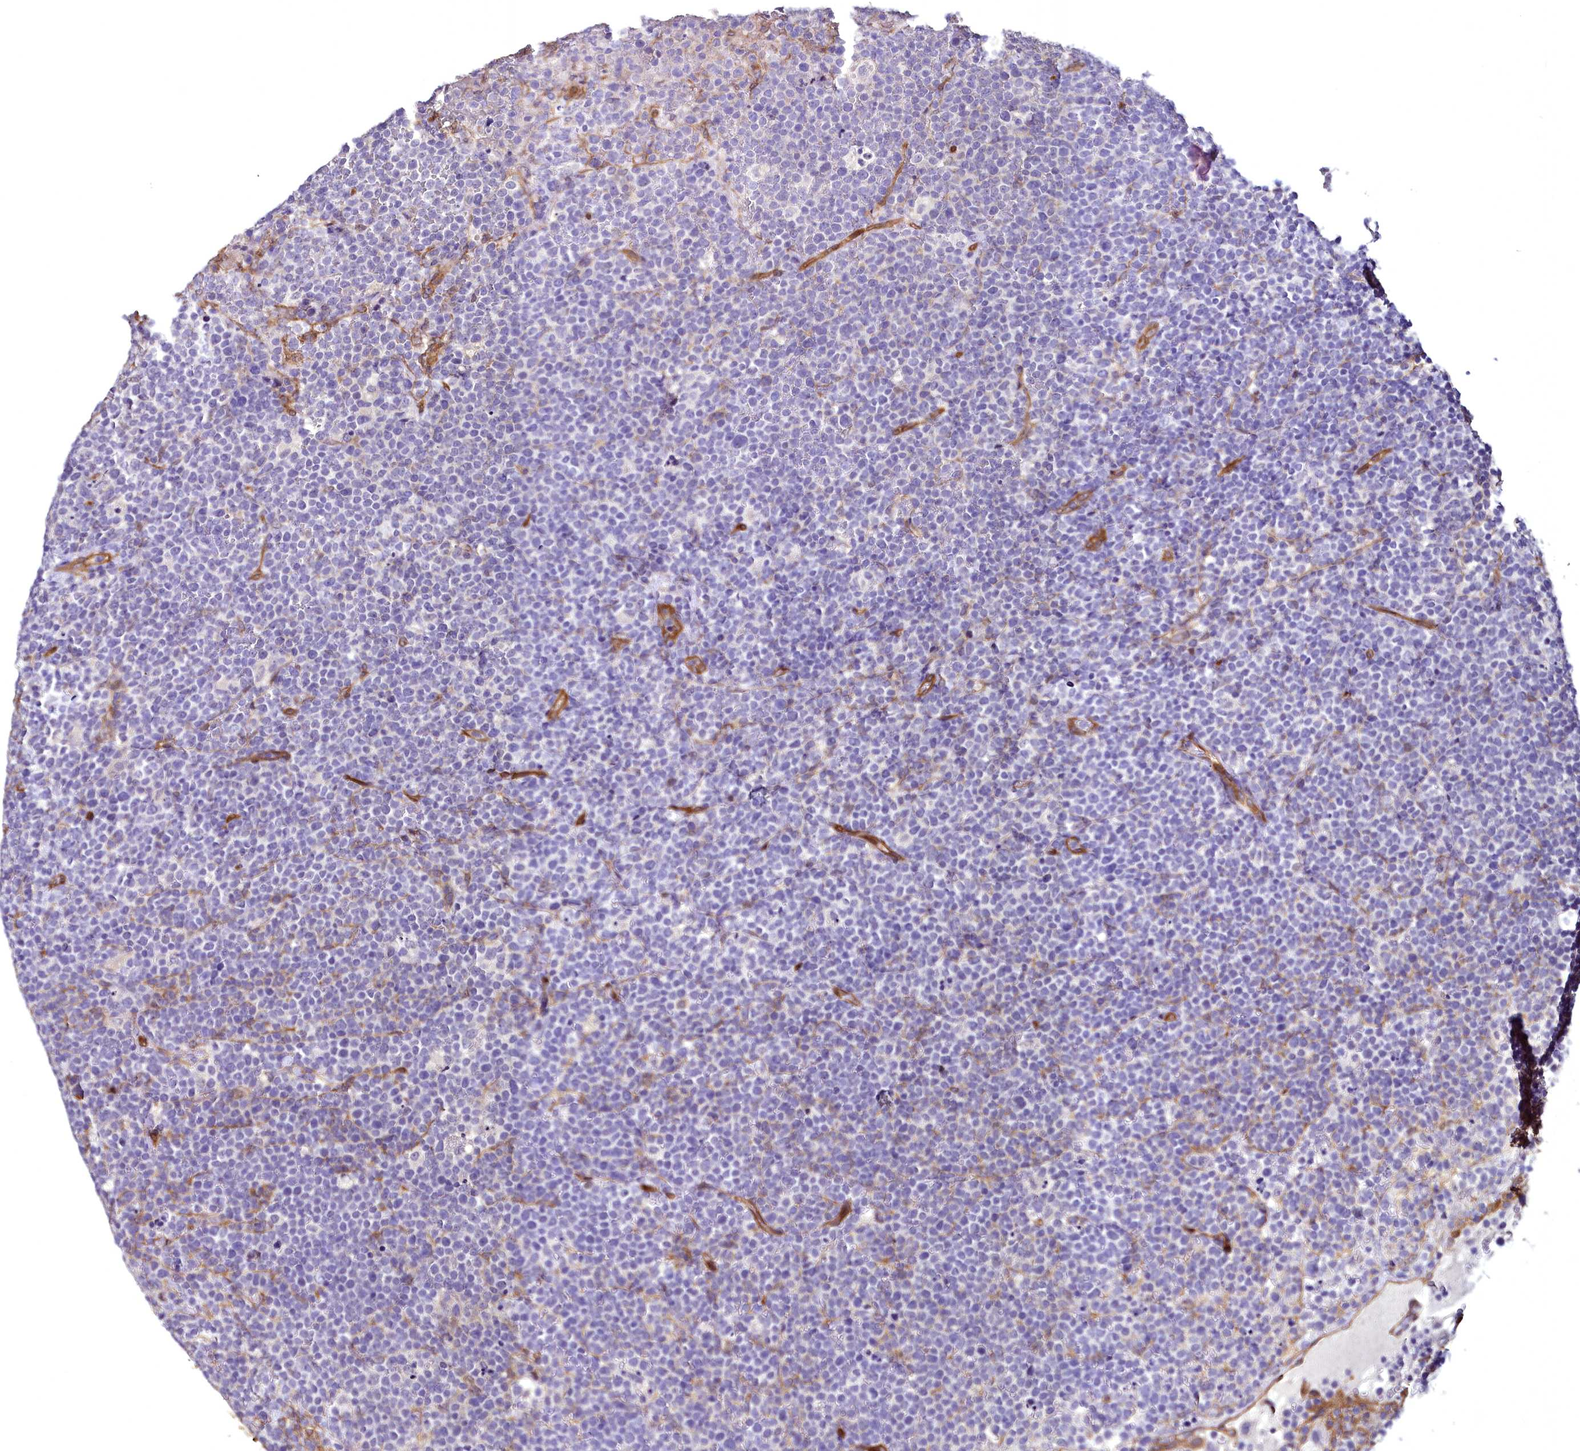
{"staining": {"intensity": "negative", "quantity": "none", "location": "none"}, "tissue": "lymphoma", "cell_type": "Tumor cells", "image_type": "cancer", "snomed": [{"axis": "morphology", "description": "Malignant lymphoma, non-Hodgkin's type, High grade"}, {"axis": "topography", "description": "Lymph node"}], "caption": "This is an immunohistochemistry photomicrograph of human high-grade malignant lymphoma, non-Hodgkin's type. There is no positivity in tumor cells.", "gene": "STXBP1", "patient": {"sex": "male", "age": 61}}